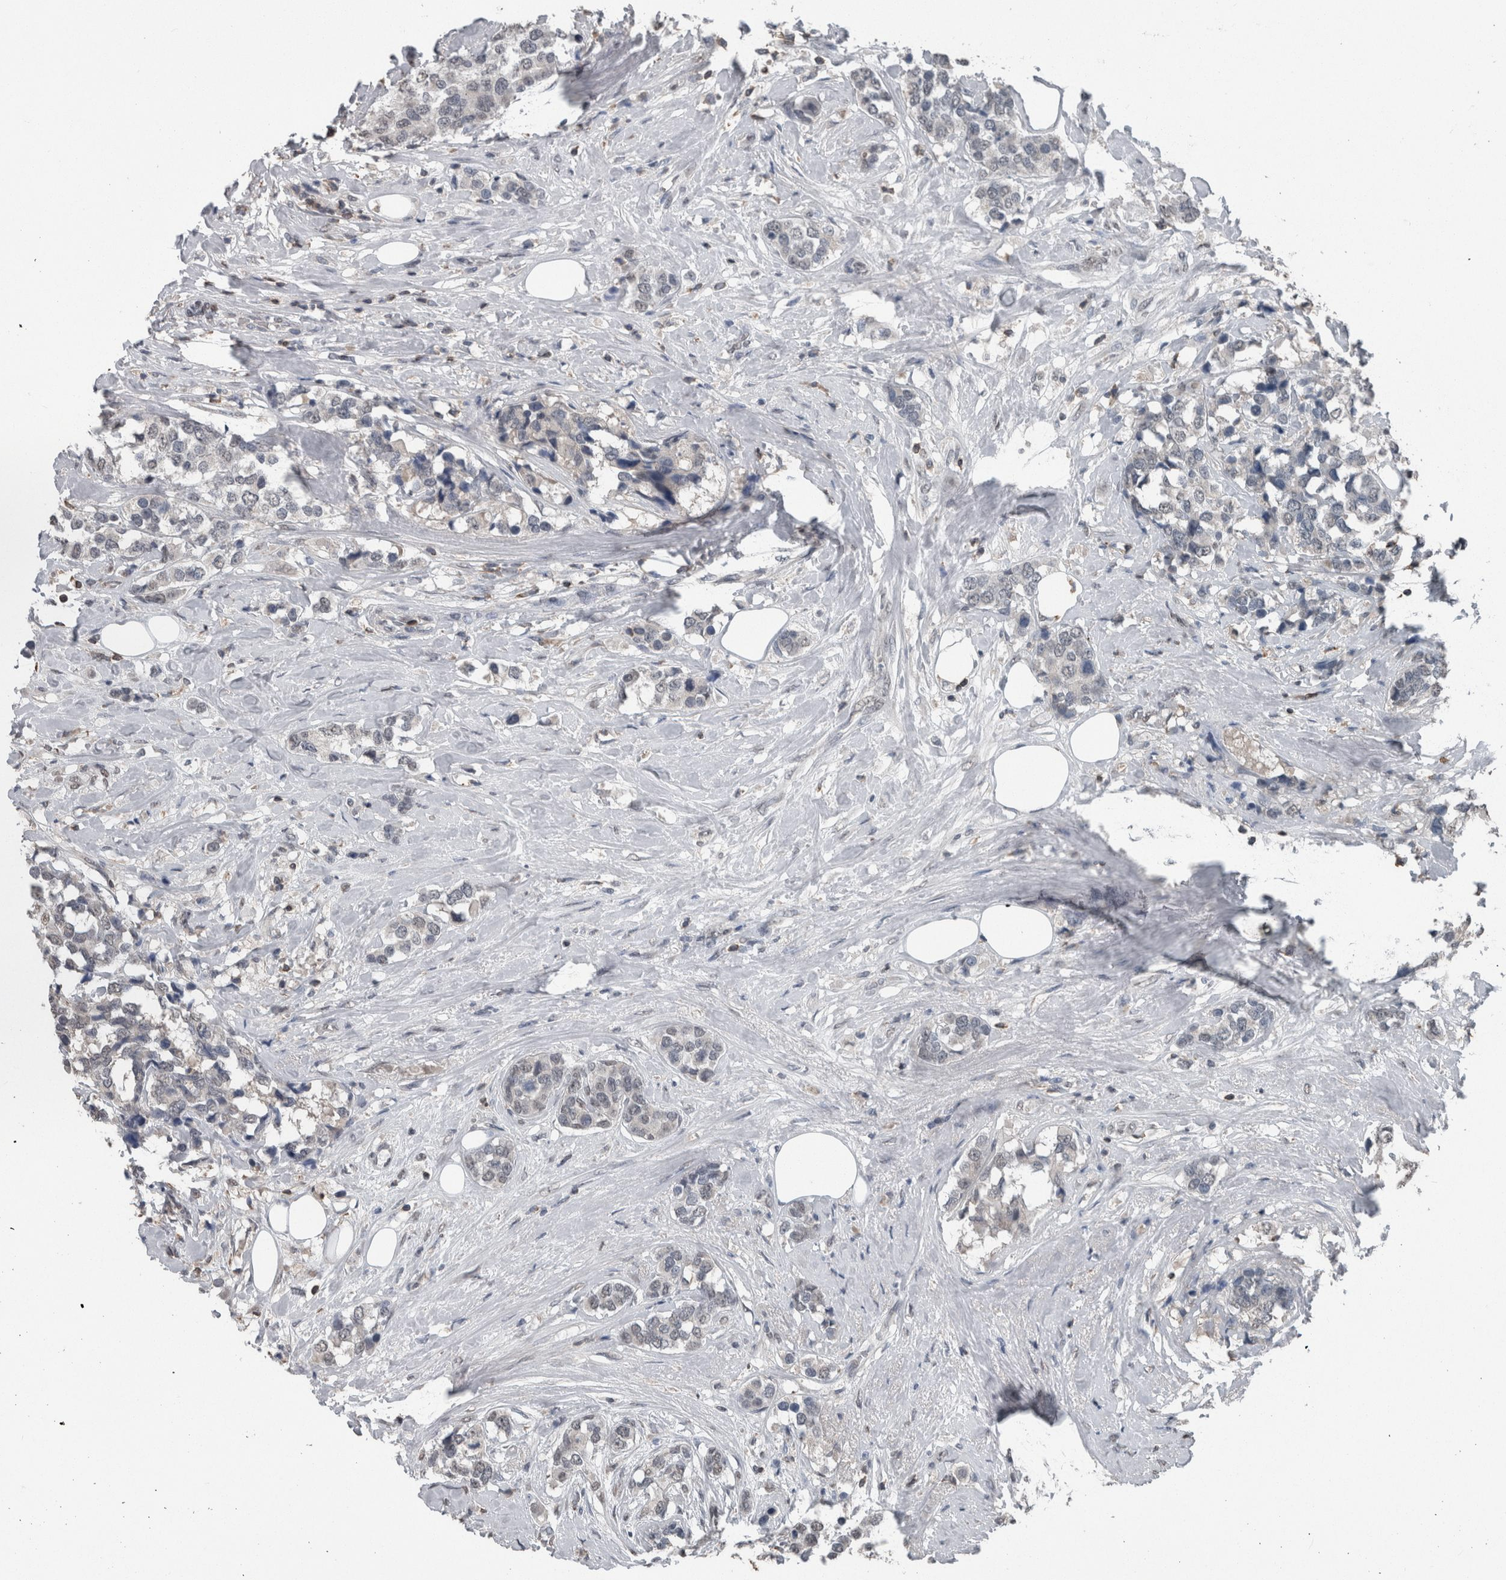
{"staining": {"intensity": "negative", "quantity": "none", "location": "none"}, "tissue": "breast cancer", "cell_type": "Tumor cells", "image_type": "cancer", "snomed": [{"axis": "morphology", "description": "Lobular carcinoma"}, {"axis": "topography", "description": "Breast"}], "caption": "IHC of human breast cancer exhibits no expression in tumor cells.", "gene": "MAFF", "patient": {"sex": "female", "age": 59}}